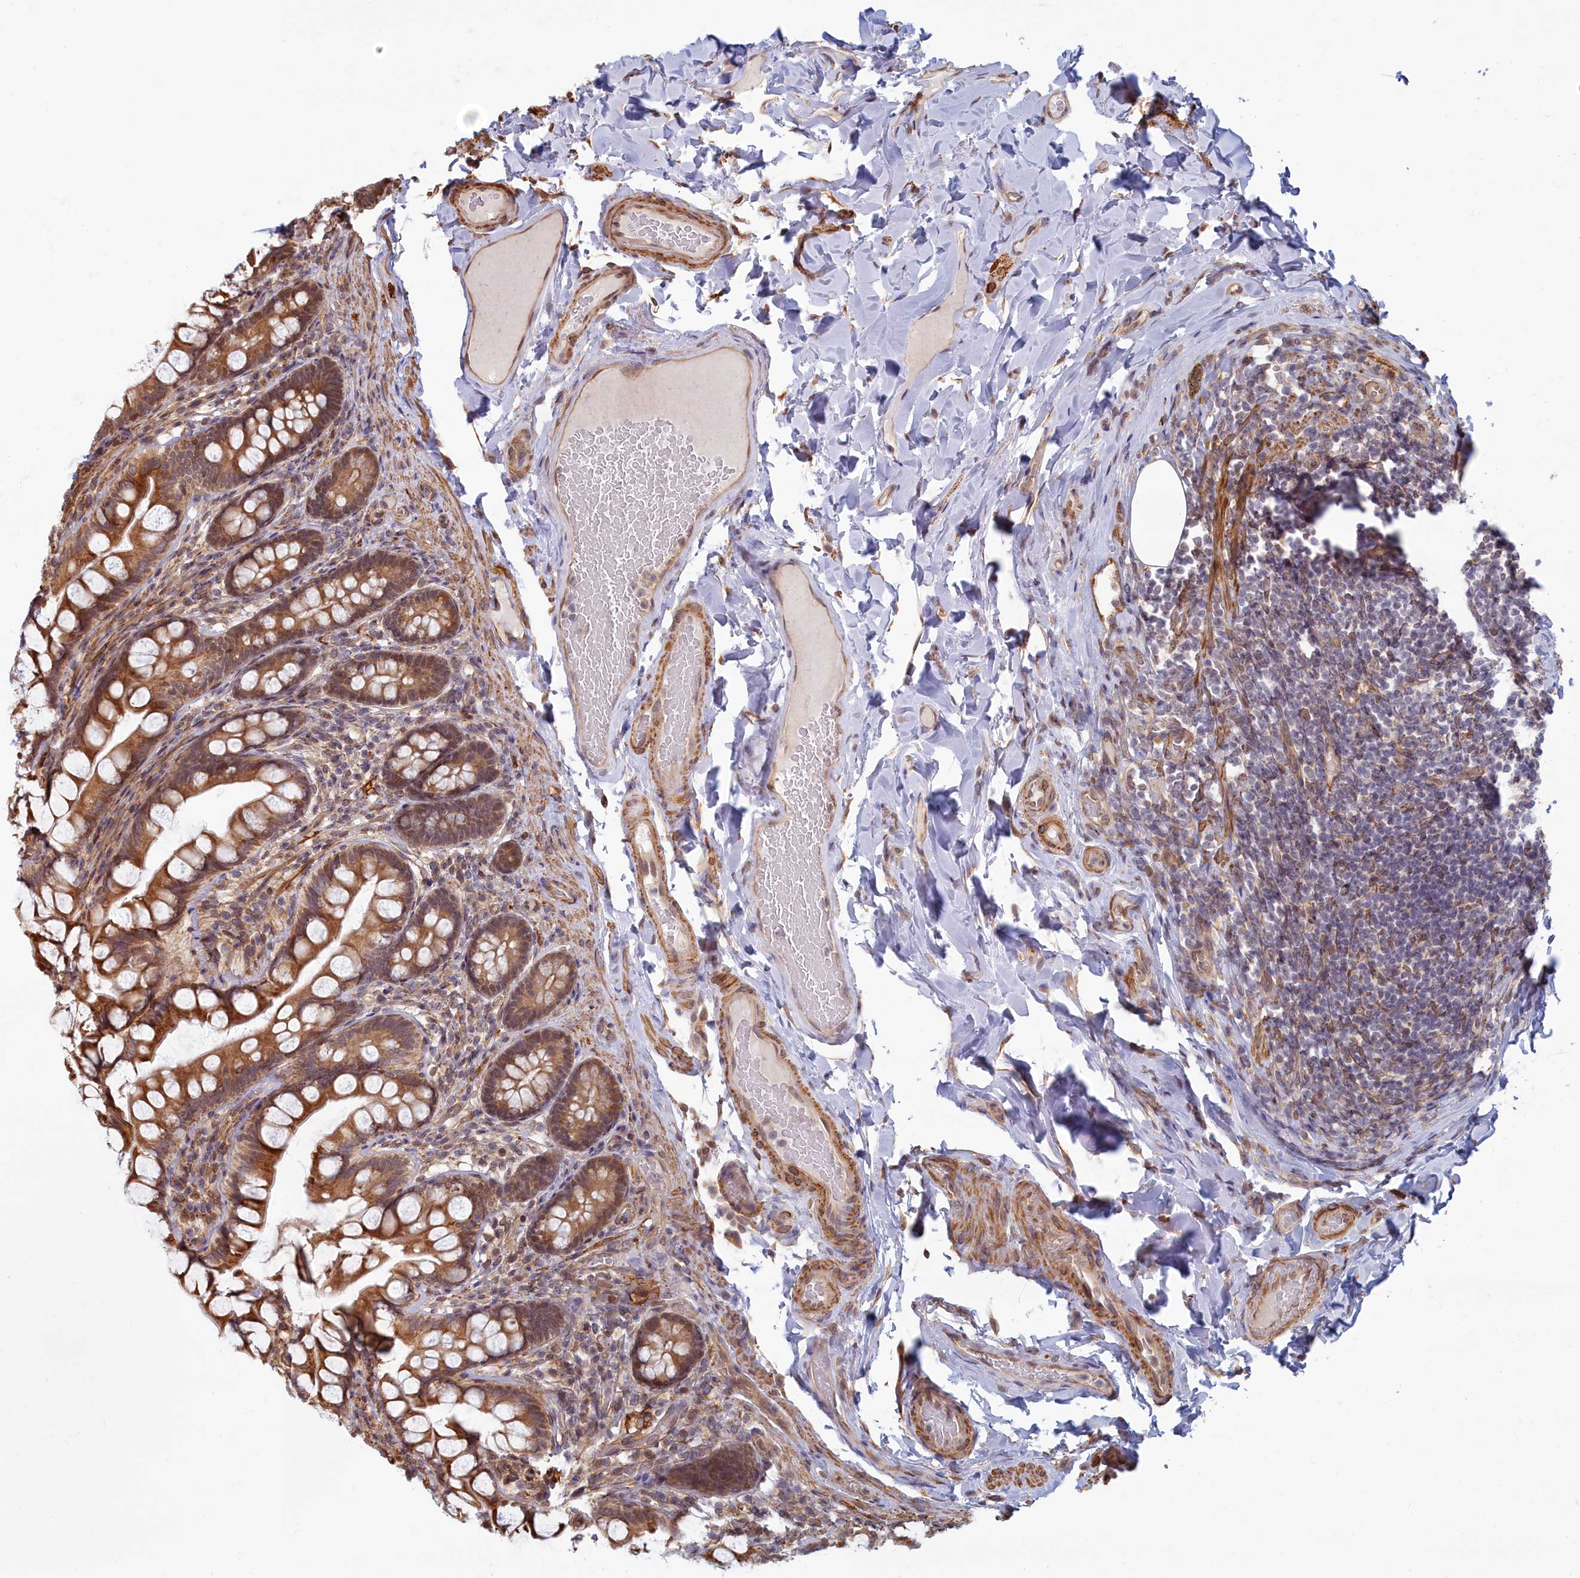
{"staining": {"intensity": "moderate", "quantity": ">75%", "location": "cytoplasmic/membranous"}, "tissue": "small intestine", "cell_type": "Glandular cells", "image_type": "normal", "snomed": [{"axis": "morphology", "description": "Normal tissue, NOS"}, {"axis": "topography", "description": "Small intestine"}], "caption": "A high-resolution histopathology image shows immunohistochemistry staining of normal small intestine, which exhibits moderate cytoplasmic/membranous positivity in about >75% of glandular cells. The protein of interest is stained brown, and the nuclei are stained in blue (DAB IHC with brightfield microscopy, high magnification).", "gene": "MAK16", "patient": {"sex": "male", "age": 70}}